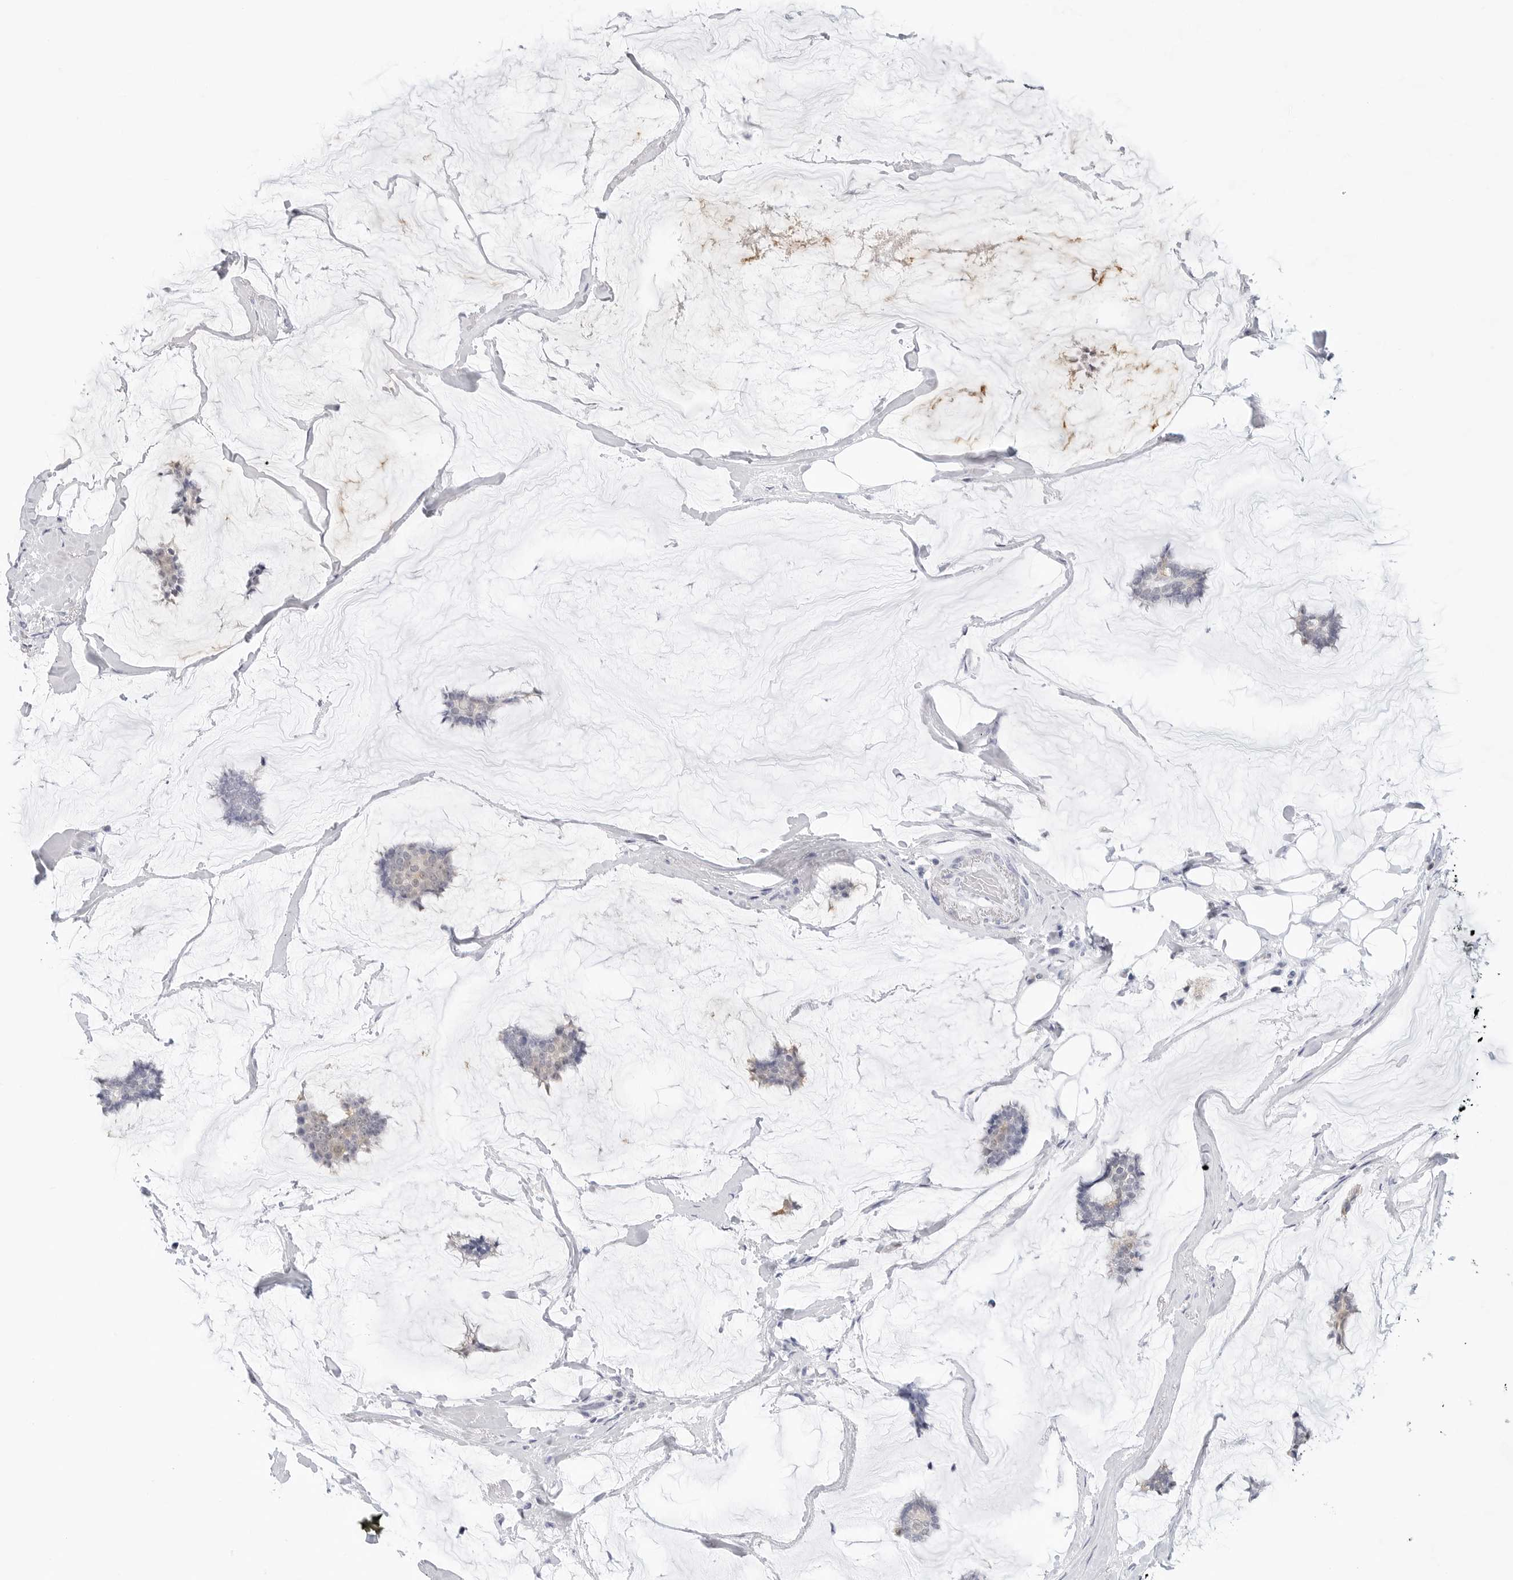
{"staining": {"intensity": "weak", "quantity": "25%-75%", "location": "cytoplasmic/membranous"}, "tissue": "breast cancer", "cell_type": "Tumor cells", "image_type": "cancer", "snomed": [{"axis": "morphology", "description": "Duct carcinoma"}, {"axis": "topography", "description": "Breast"}], "caption": "Weak cytoplasmic/membranous positivity for a protein is identified in about 25%-75% of tumor cells of breast intraductal carcinoma using immunohistochemistry (IHC).", "gene": "SLC9A3R1", "patient": {"sex": "female", "age": 93}}